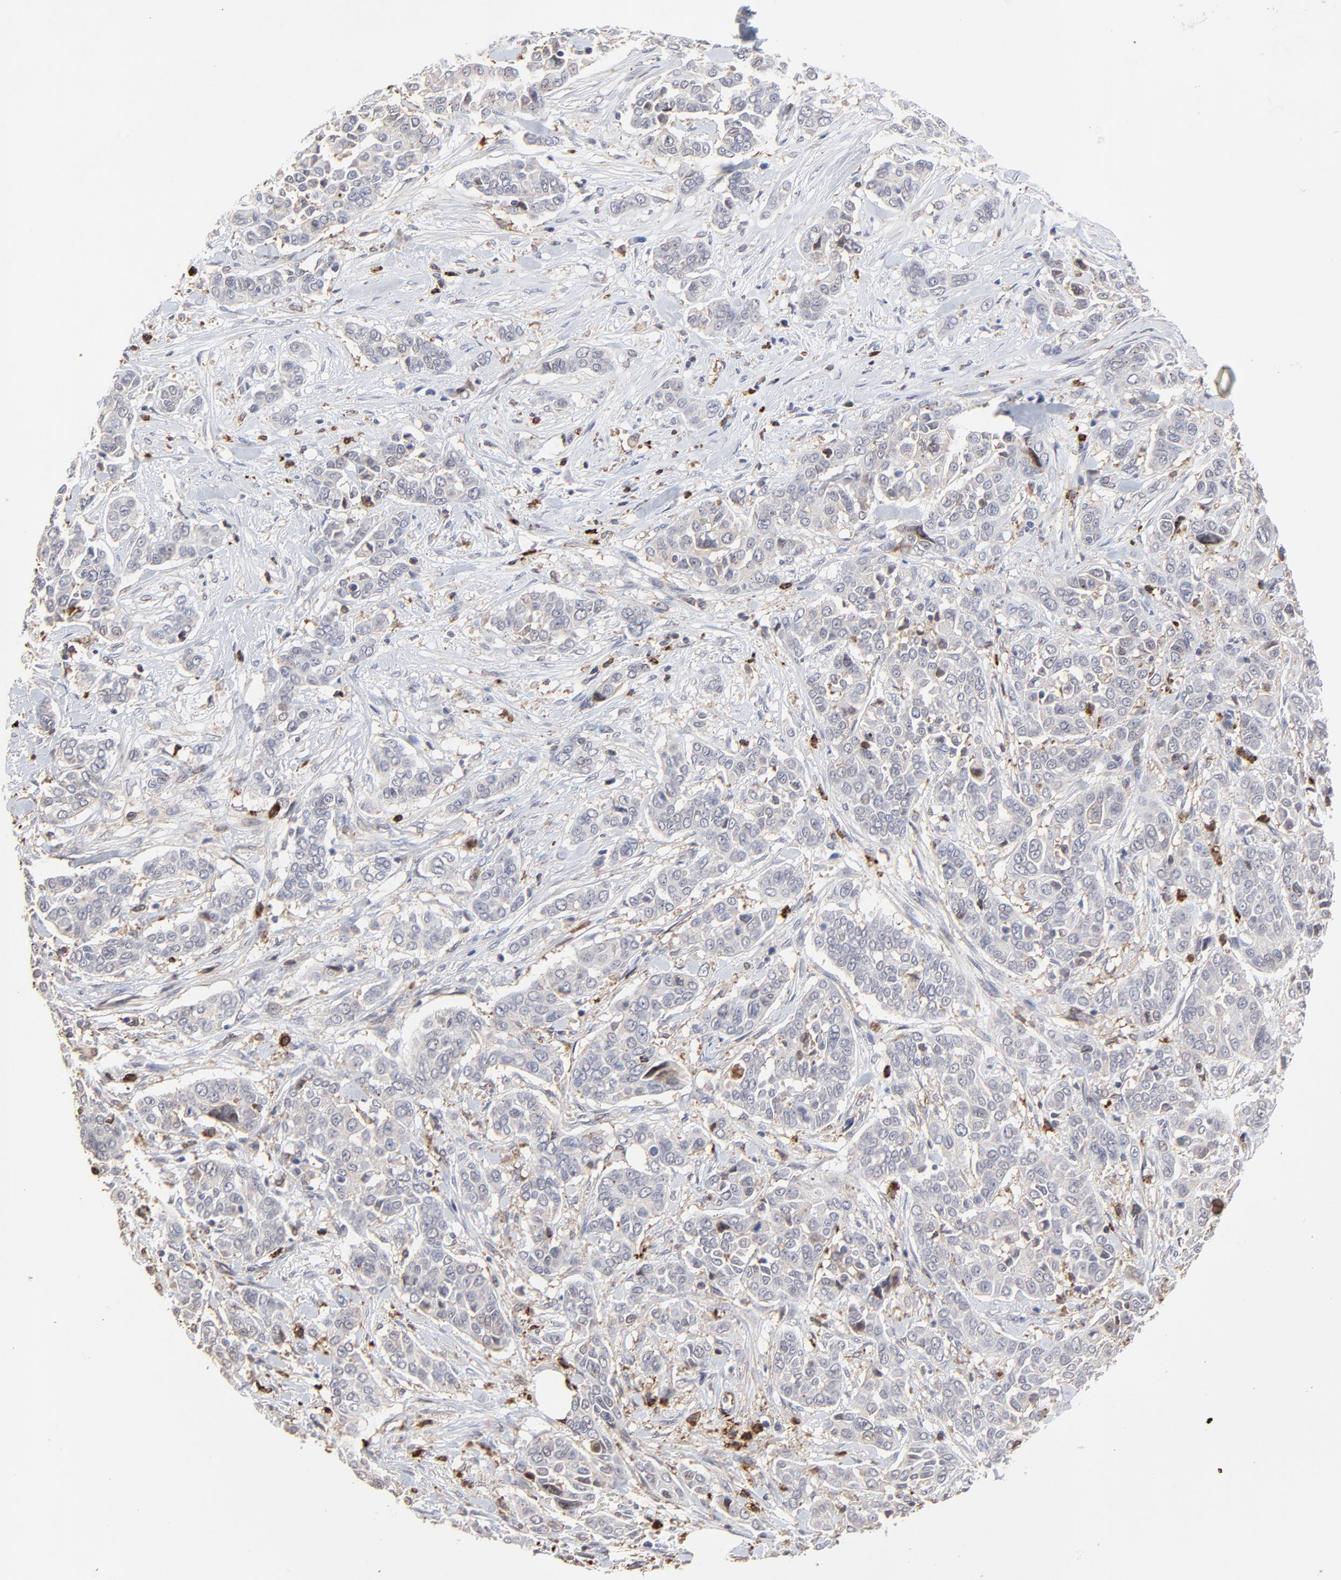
{"staining": {"intensity": "negative", "quantity": "none", "location": "none"}, "tissue": "pancreatic cancer", "cell_type": "Tumor cells", "image_type": "cancer", "snomed": [{"axis": "morphology", "description": "Adenocarcinoma, NOS"}, {"axis": "topography", "description": "Pancreas"}], "caption": "Histopathology image shows no significant protein positivity in tumor cells of pancreatic adenocarcinoma.", "gene": "SLC6A14", "patient": {"sex": "female", "age": 52}}